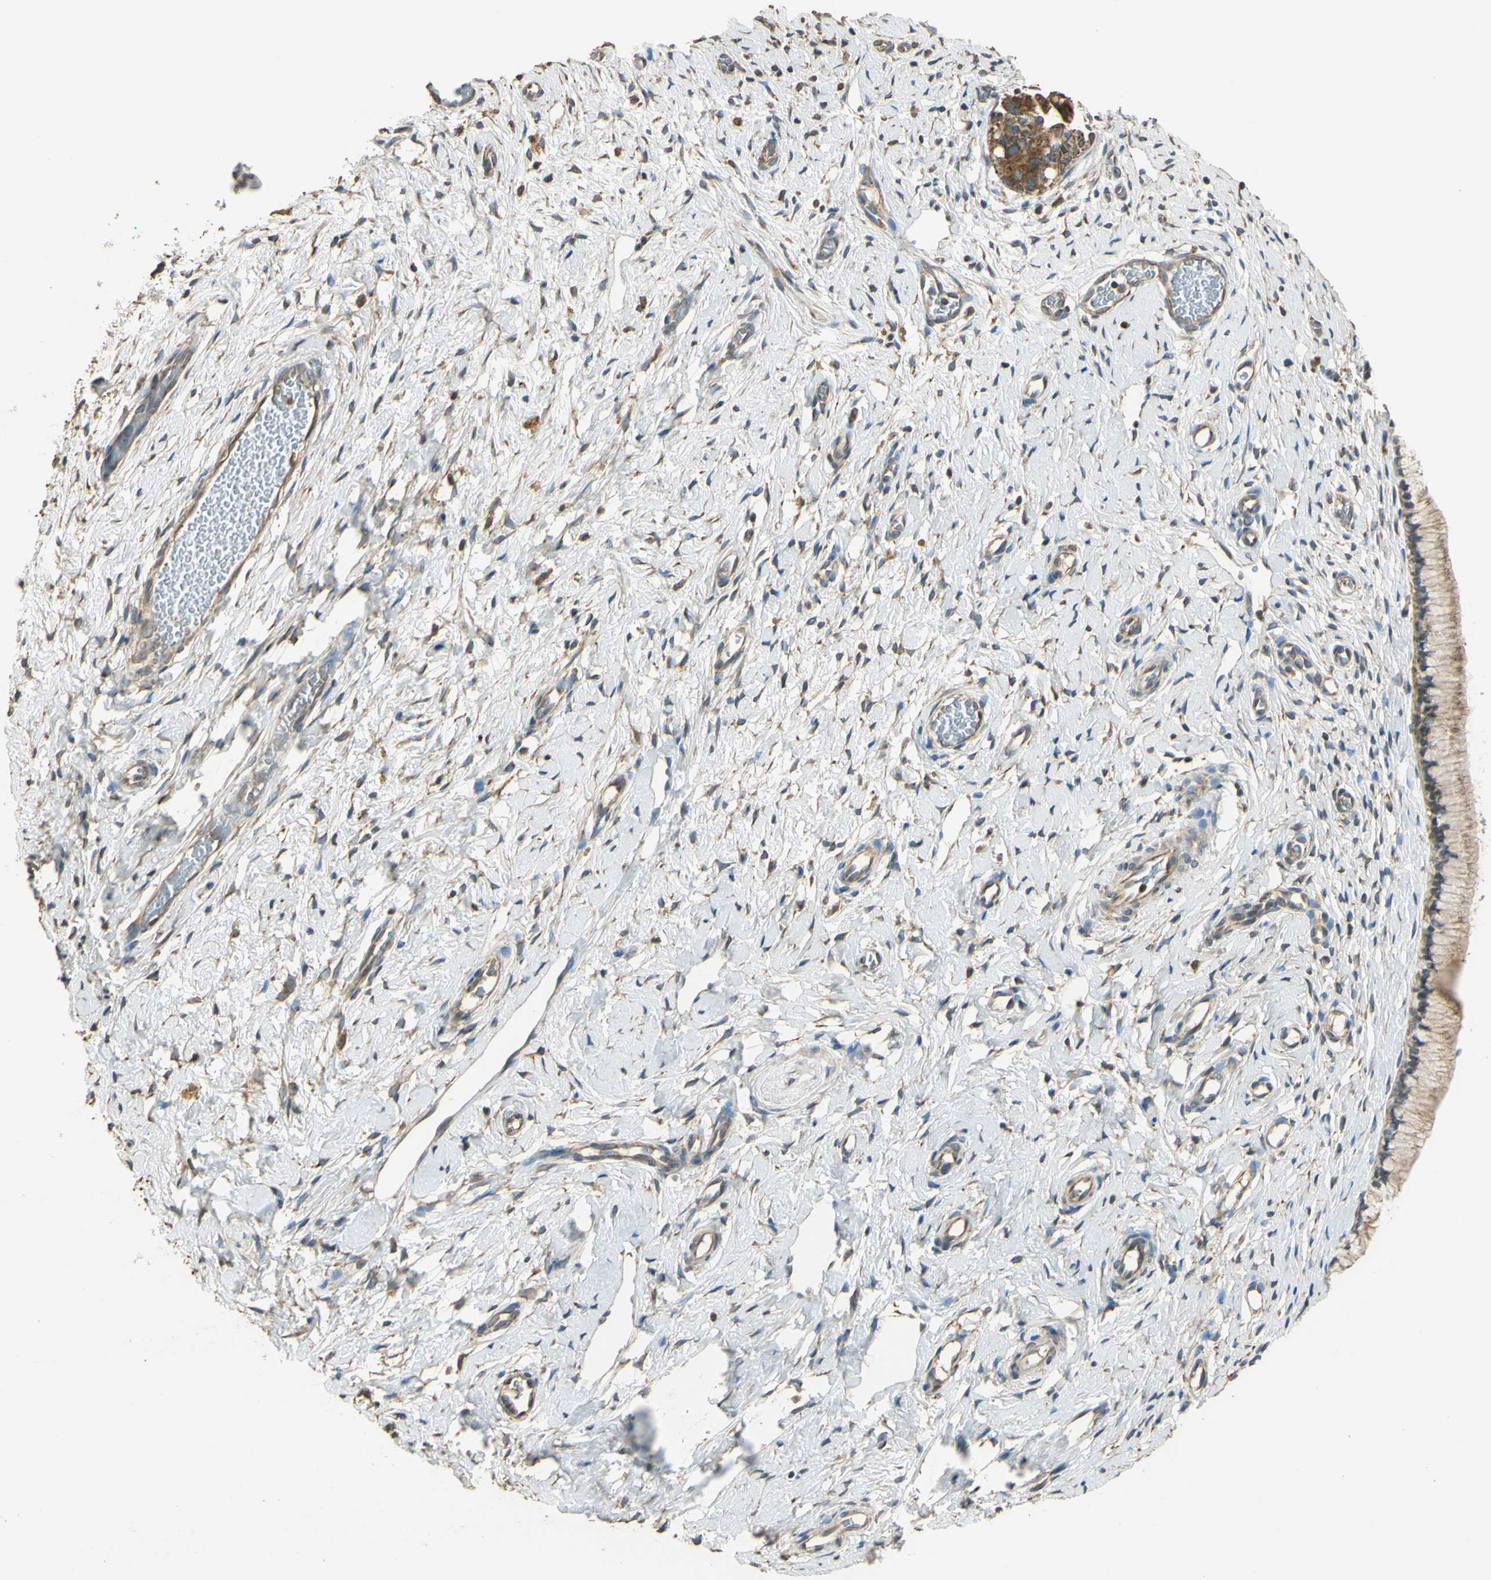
{"staining": {"intensity": "moderate", "quantity": "25%-75%", "location": "cytoplasmic/membranous"}, "tissue": "cervix", "cell_type": "Glandular cells", "image_type": "normal", "snomed": [{"axis": "morphology", "description": "Normal tissue, NOS"}, {"axis": "topography", "description": "Cervix"}], "caption": "Glandular cells show medium levels of moderate cytoplasmic/membranous staining in about 25%-75% of cells in normal cervix.", "gene": "STX18", "patient": {"sex": "female", "age": 65}}